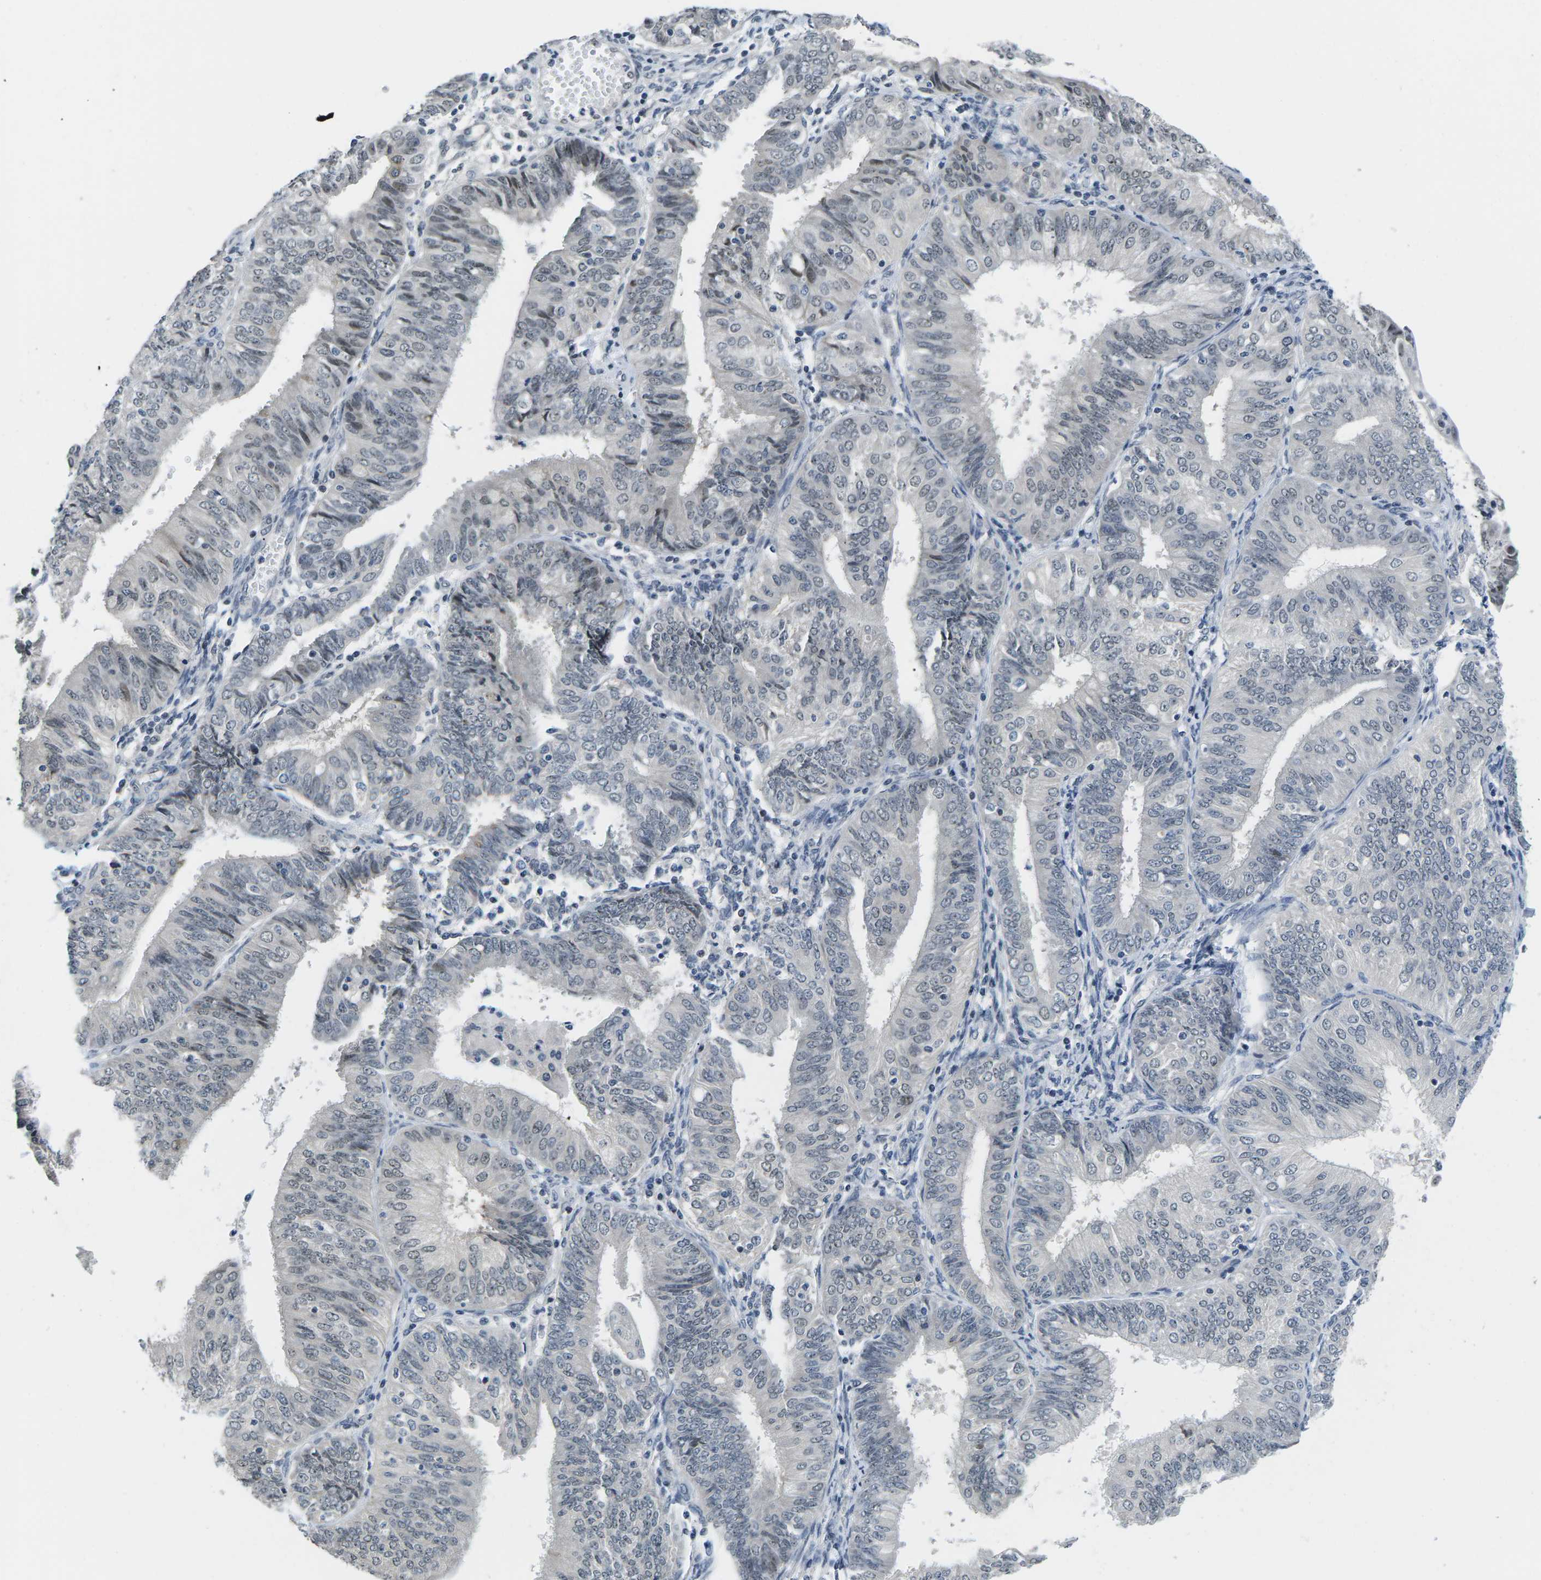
{"staining": {"intensity": "weak", "quantity": "<25%", "location": "nuclear"}, "tissue": "endometrial cancer", "cell_type": "Tumor cells", "image_type": "cancer", "snomed": [{"axis": "morphology", "description": "Adenocarcinoma, NOS"}, {"axis": "topography", "description": "Endometrium"}], "caption": "Tumor cells are negative for protein expression in human endometrial adenocarcinoma.", "gene": "NSRP1", "patient": {"sex": "female", "age": 58}}